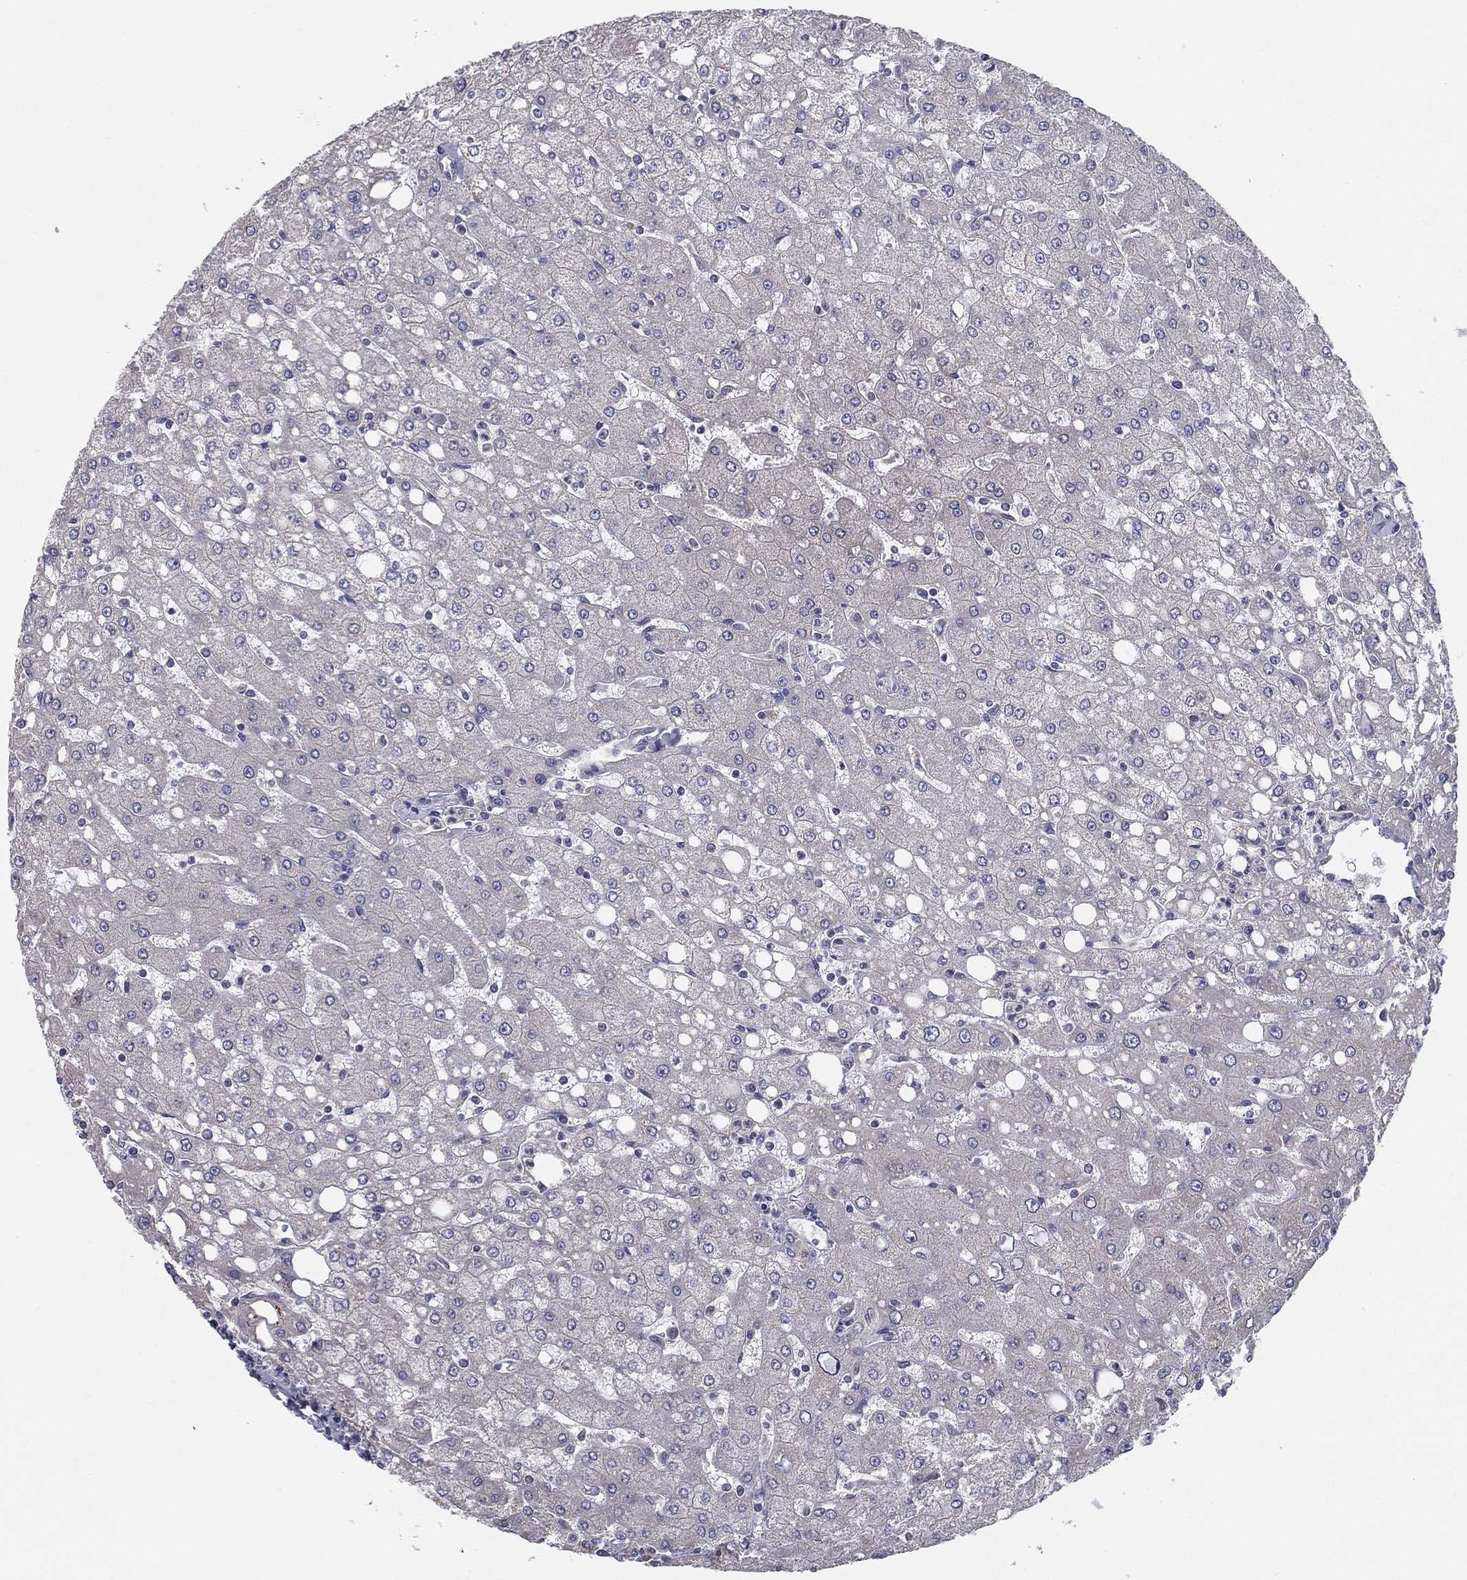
{"staining": {"intensity": "negative", "quantity": "none", "location": "none"}, "tissue": "liver", "cell_type": "Cholangiocytes", "image_type": "normal", "snomed": [{"axis": "morphology", "description": "Normal tissue, NOS"}, {"axis": "topography", "description": "Liver"}], "caption": "Immunohistochemistry (IHC) photomicrograph of benign liver: liver stained with DAB reveals no significant protein positivity in cholangiocytes.", "gene": "PCSK1", "patient": {"sex": "female", "age": 53}}